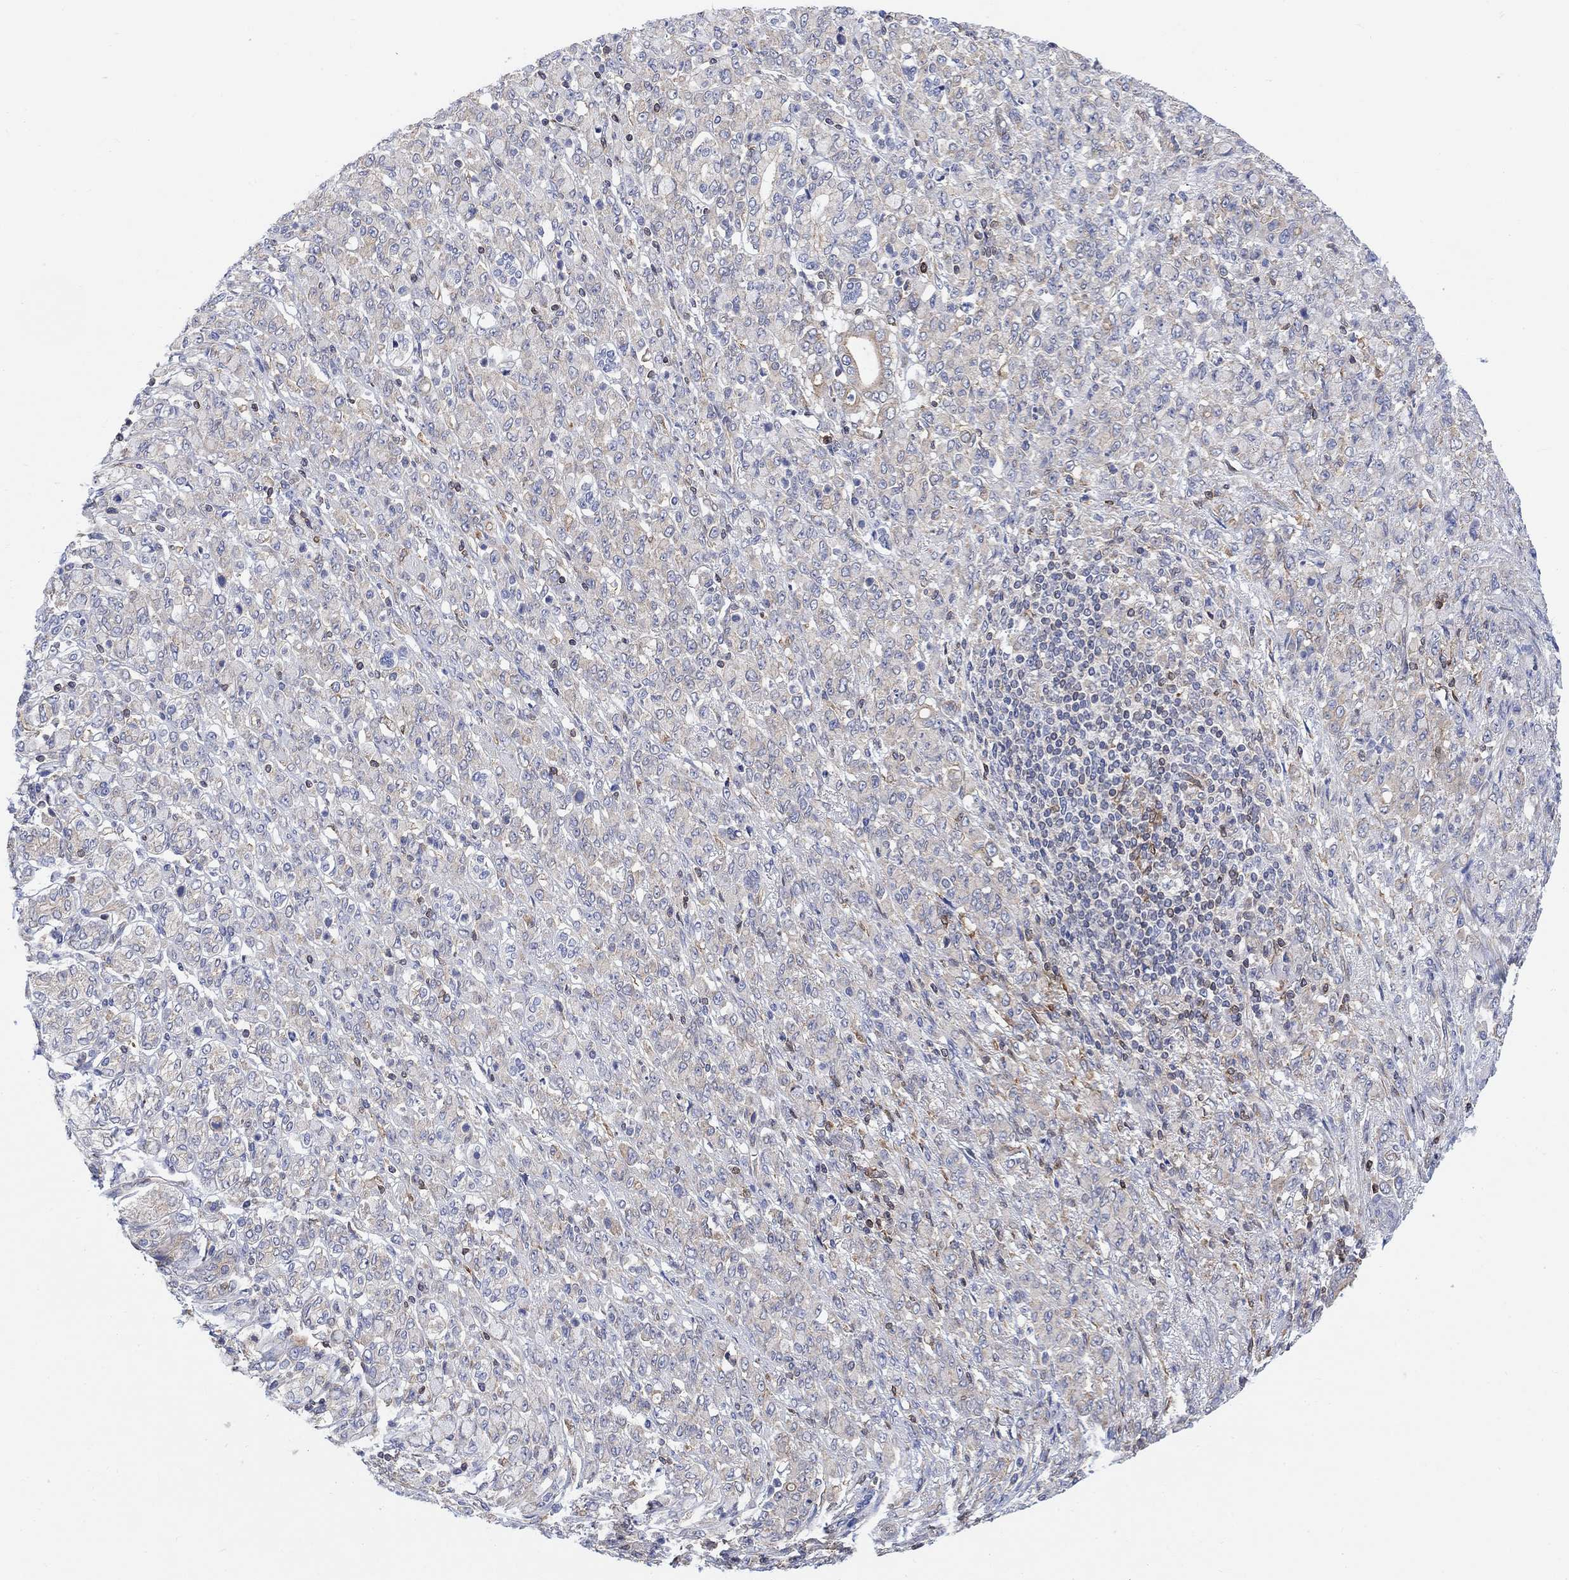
{"staining": {"intensity": "weak", "quantity": "<25%", "location": "cytoplasmic/membranous"}, "tissue": "stomach cancer", "cell_type": "Tumor cells", "image_type": "cancer", "snomed": [{"axis": "morphology", "description": "Normal tissue, NOS"}, {"axis": "morphology", "description": "Adenocarcinoma, NOS"}, {"axis": "topography", "description": "Stomach"}], "caption": "Protein analysis of stomach adenocarcinoma demonstrates no significant expression in tumor cells.", "gene": "GBP5", "patient": {"sex": "female", "age": 79}}